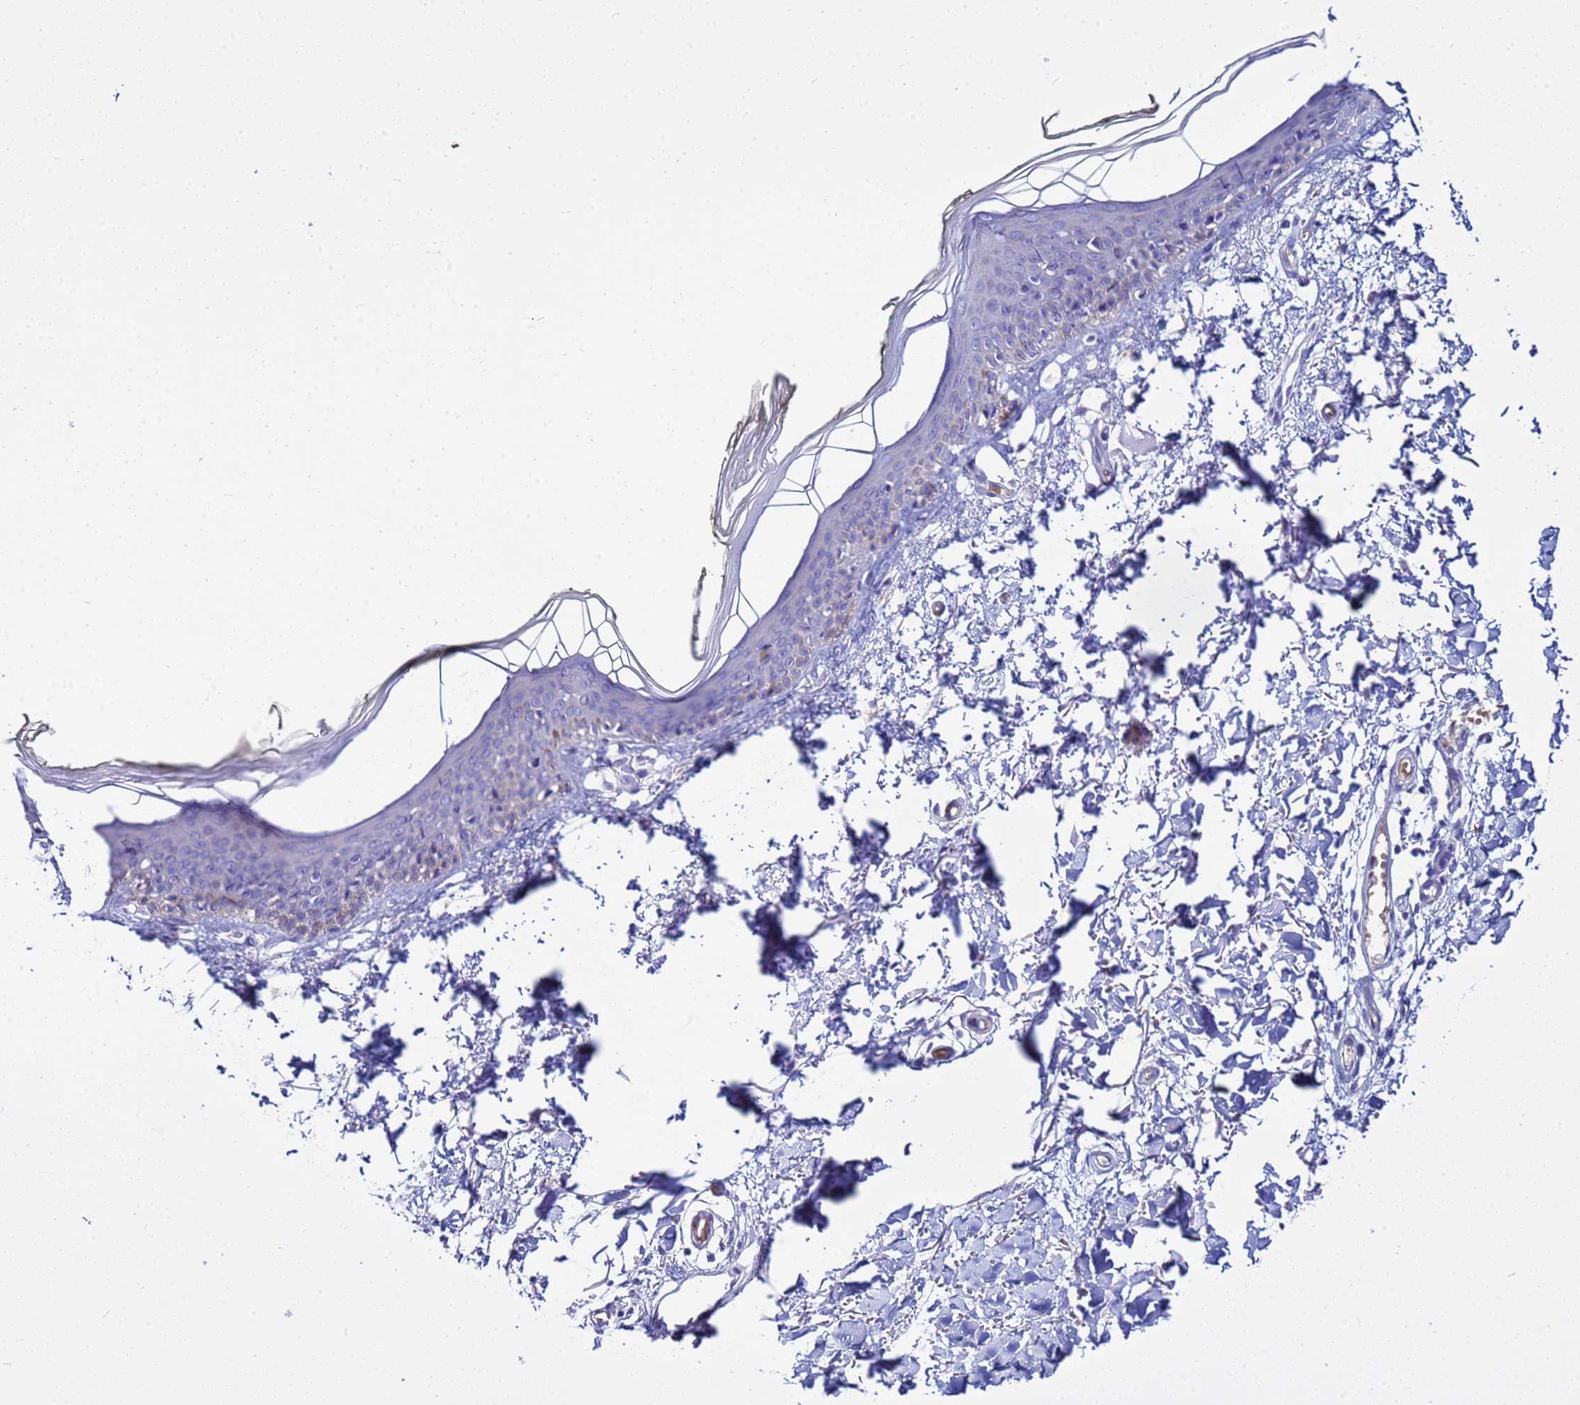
{"staining": {"intensity": "negative", "quantity": "none", "location": "none"}, "tissue": "skin", "cell_type": "Fibroblasts", "image_type": "normal", "snomed": [{"axis": "morphology", "description": "Normal tissue, NOS"}, {"axis": "topography", "description": "Skin"}], "caption": "Immunohistochemical staining of unremarkable skin demonstrates no significant expression in fibroblasts.", "gene": "USP18", "patient": {"sex": "male", "age": 62}}